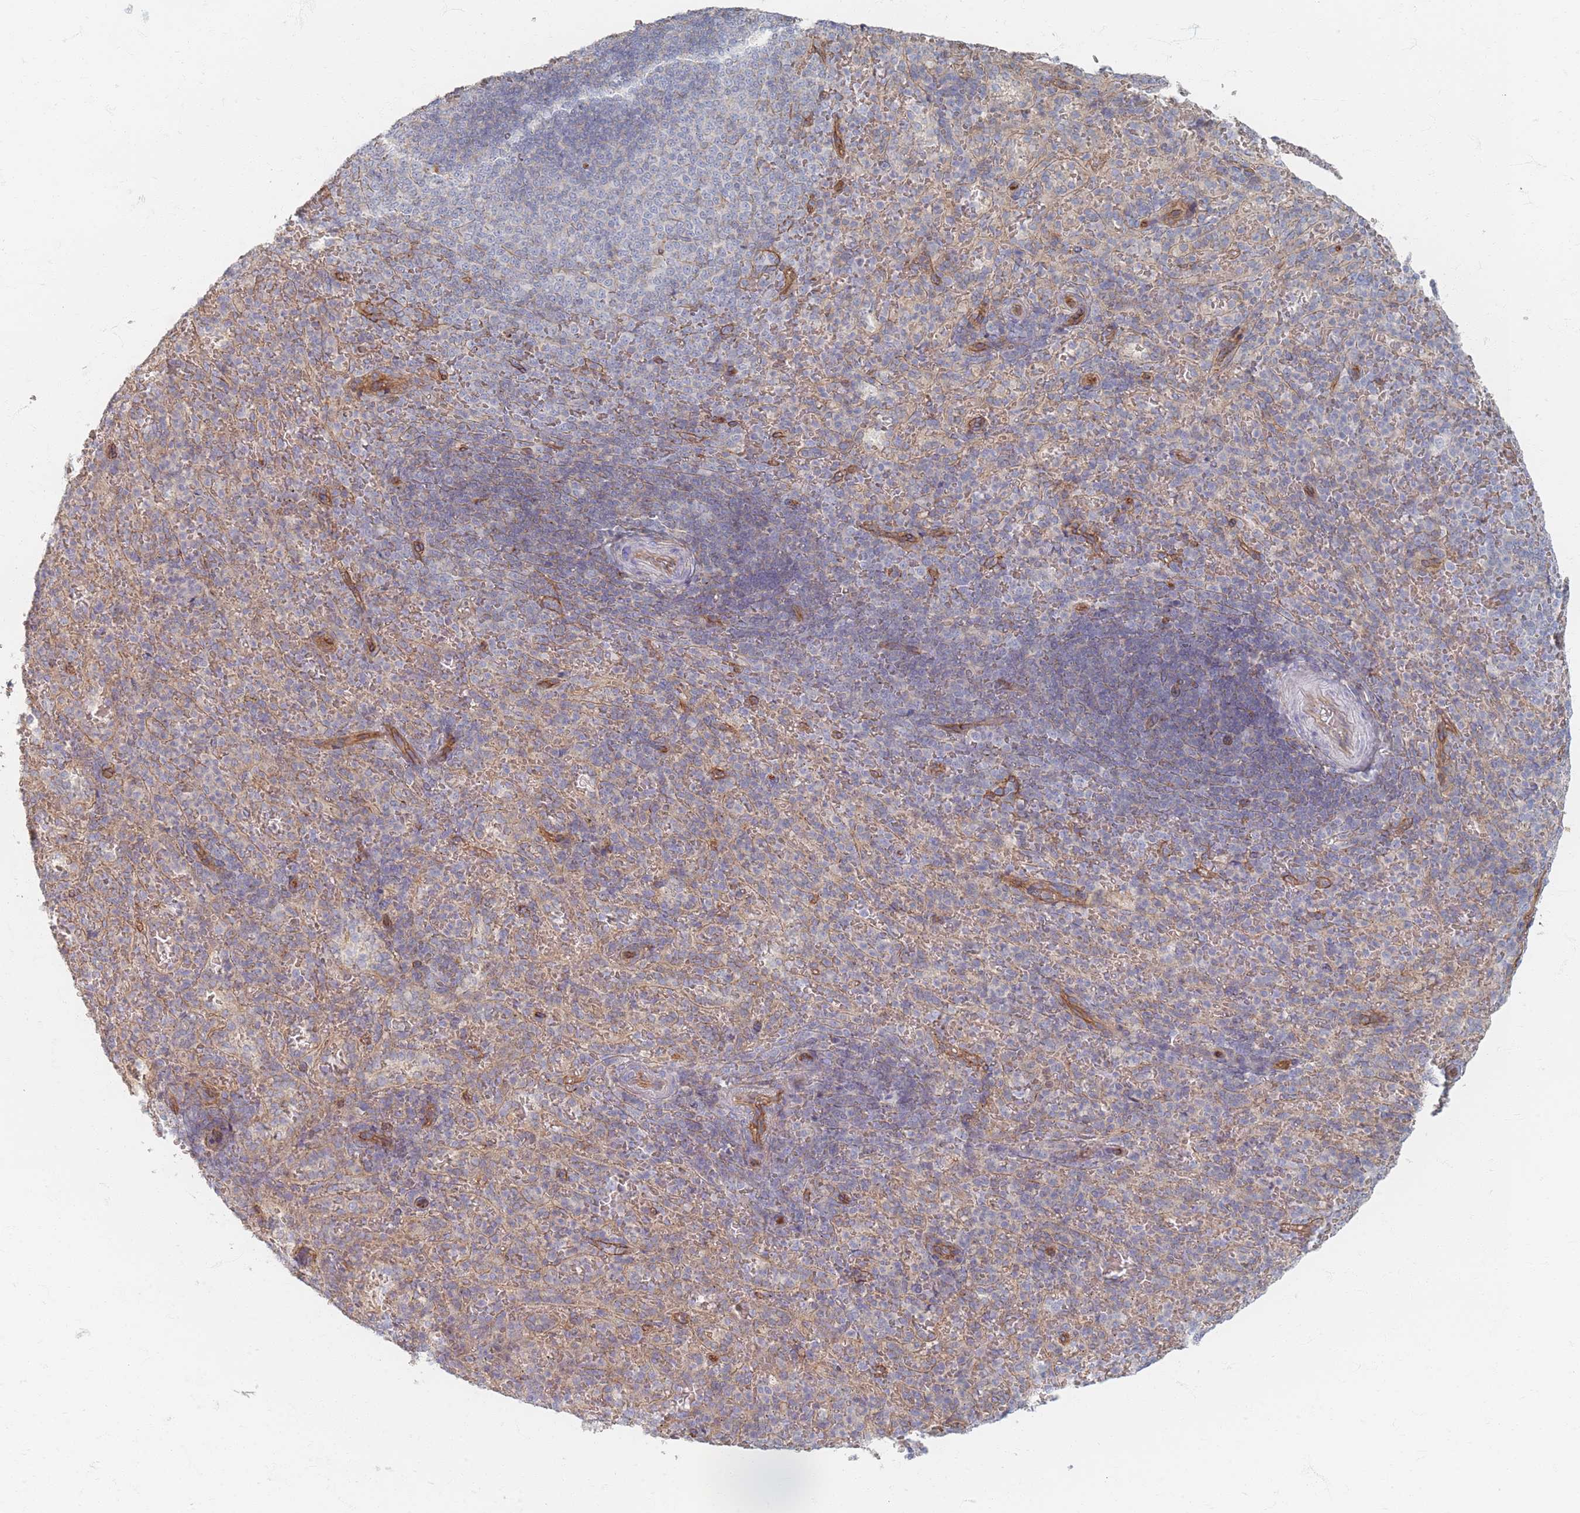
{"staining": {"intensity": "negative", "quantity": "none", "location": "none"}, "tissue": "spleen", "cell_type": "Cells in red pulp", "image_type": "normal", "snomed": [{"axis": "morphology", "description": "Normal tissue, NOS"}, {"axis": "topography", "description": "Spleen"}], "caption": "A high-resolution image shows IHC staining of unremarkable spleen, which exhibits no significant expression in cells in red pulp.", "gene": "GNB1", "patient": {"sex": "female", "age": 21}}